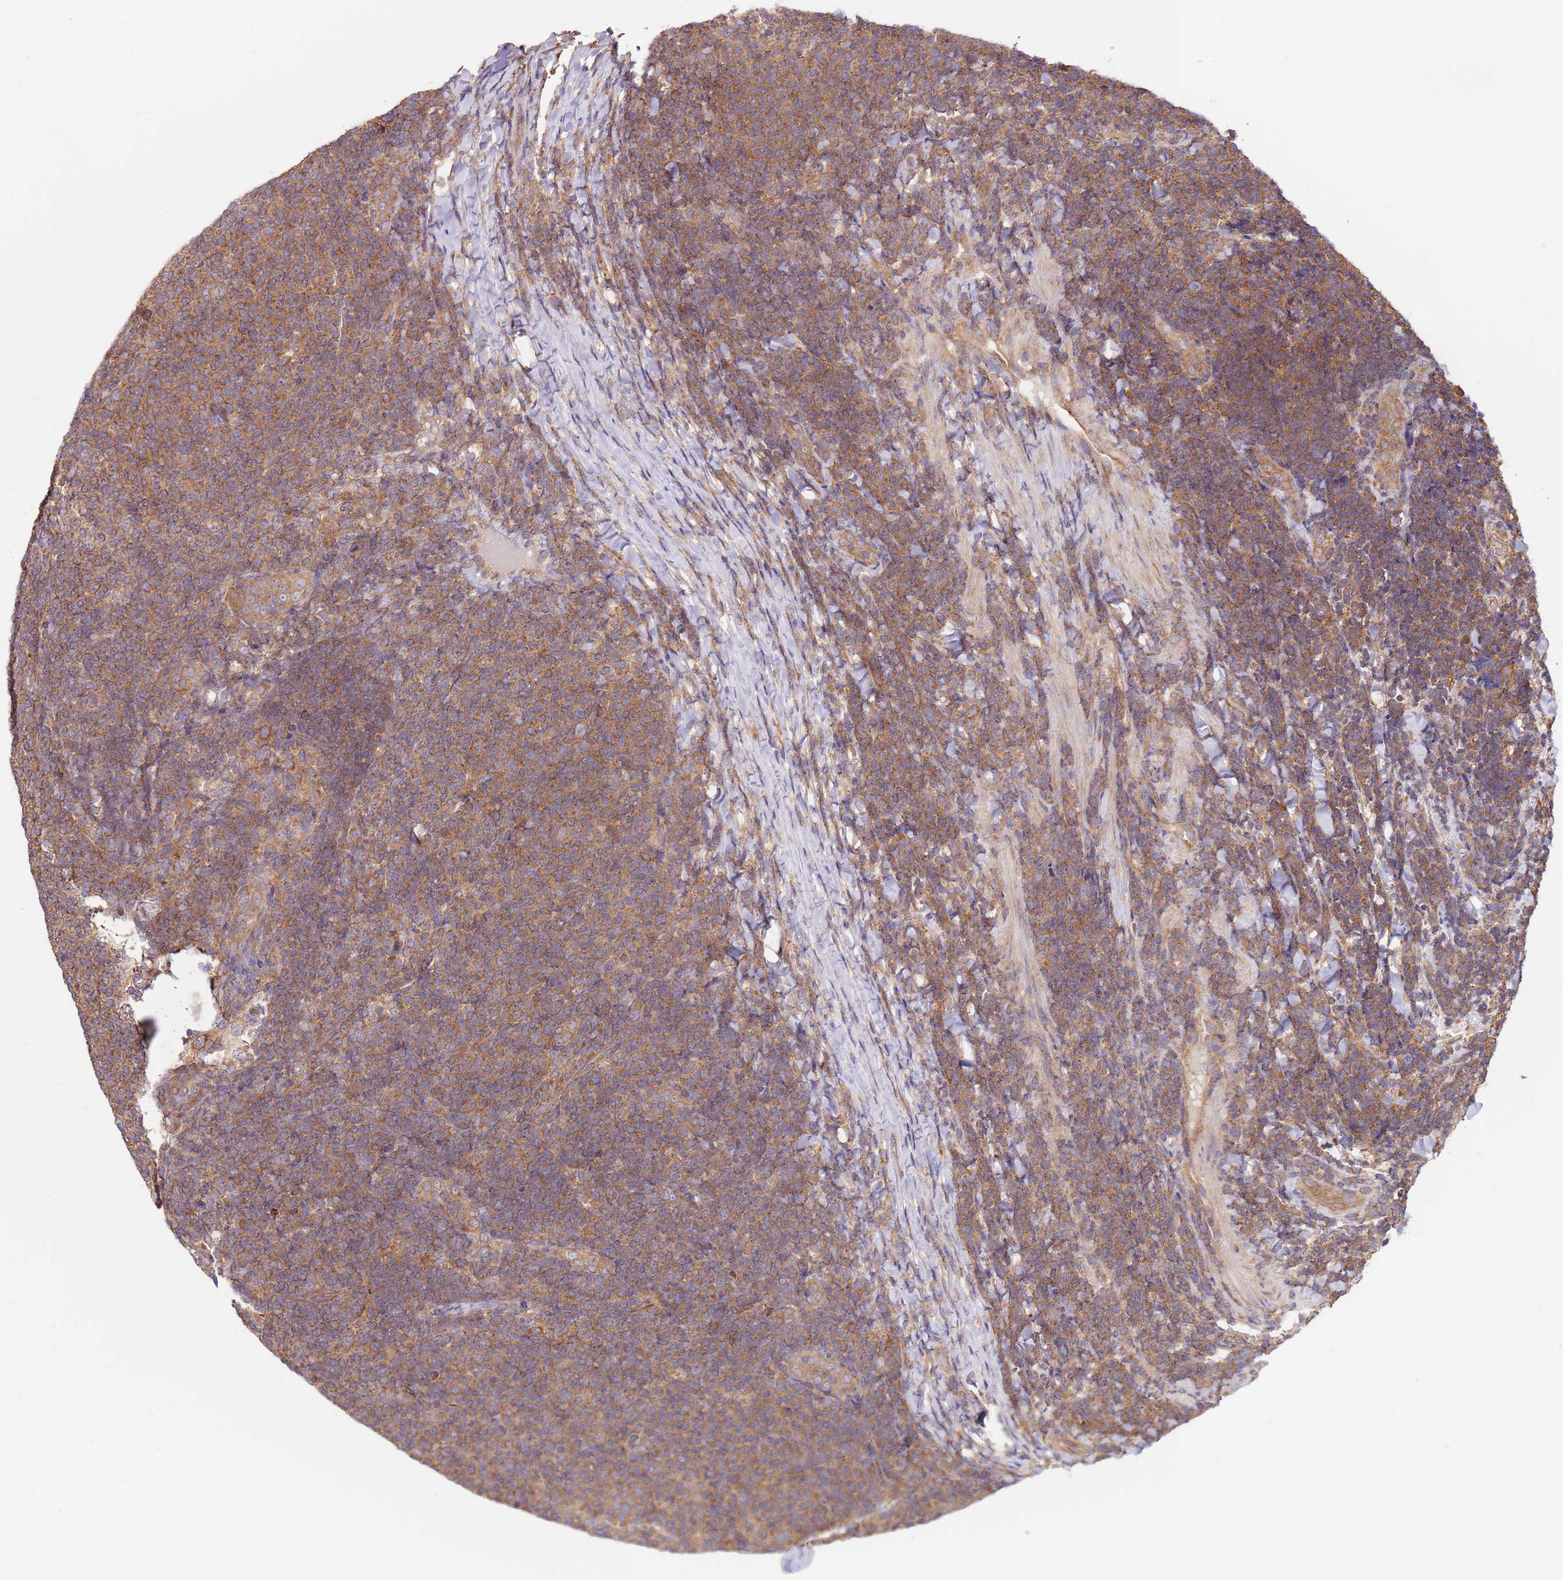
{"staining": {"intensity": "moderate", "quantity": "25%-75%", "location": "cytoplasmic/membranous"}, "tissue": "lymphoma", "cell_type": "Tumor cells", "image_type": "cancer", "snomed": [{"axis": "morphology", "description": "Malignant lymphoma, non-Hodgkin's type, Low grade"}, {"axis": "topography", "description": "Lymph node"}], "caption": "Lymphoma stained with a brown dye shows moderate cytoplasmic/membranous positive positivity in approximately 25%-75% of tumor cells.", "gene": "SLC44A5", "patient": {"sex": "male", "age": 66}}